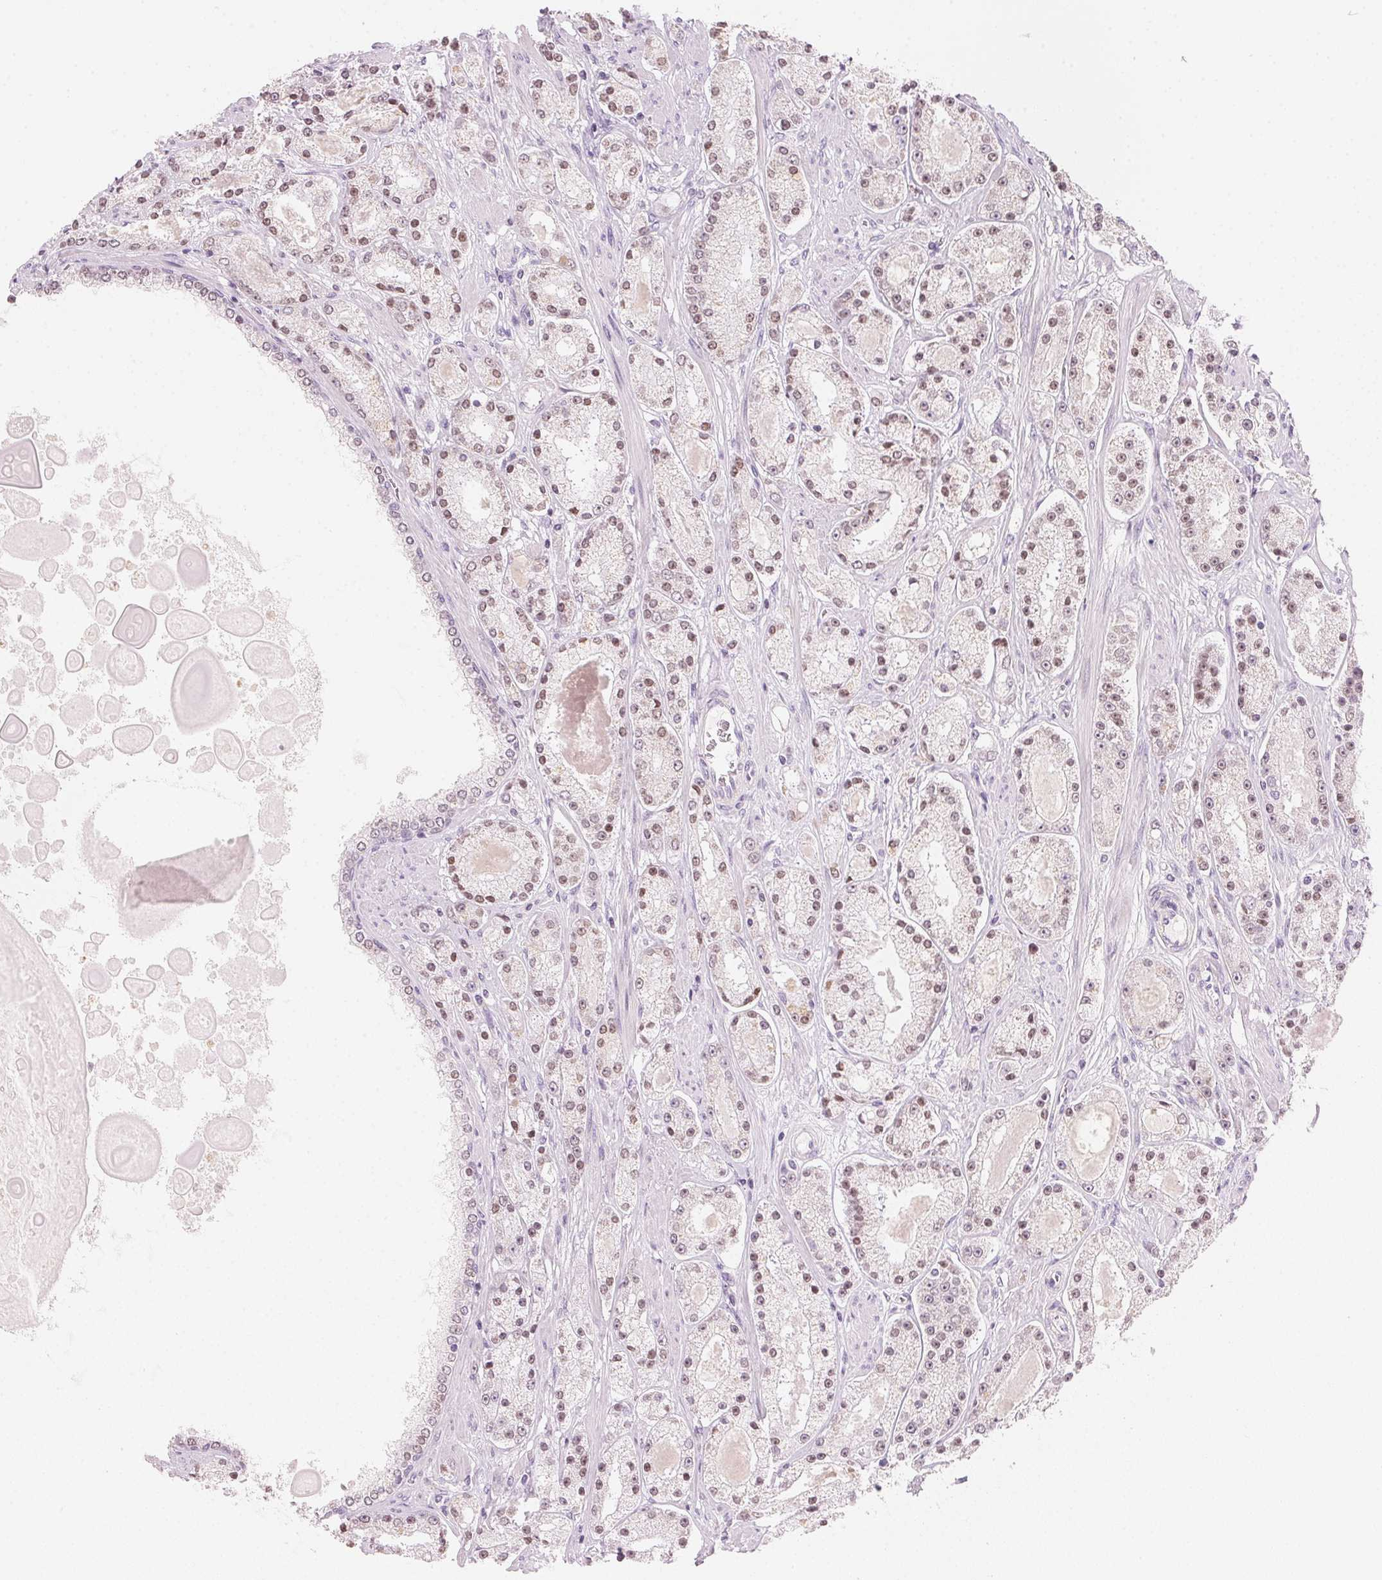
{"staining": {"intensity": "moderate", "quantity": "25%-75%", "location": "nuclear"}, "tissue": "prostate cancer", "cell_type": "Tumor cells", "image_type": "cancer", "snomed": [{"axis": "morphology", "description": "Adenocarcinoma, High grade"}, {"axis": "topography", "description": "Prostate"}], "caption": "Prostate cancer (high-grade adenocarcinoma) stained for a protein (brown) reveals moderate nuclear positive positivity in approximately 25%-75% of tumor cells.", "gene": "HOXB13", "patient": {"sex": "male", "age": 67}}